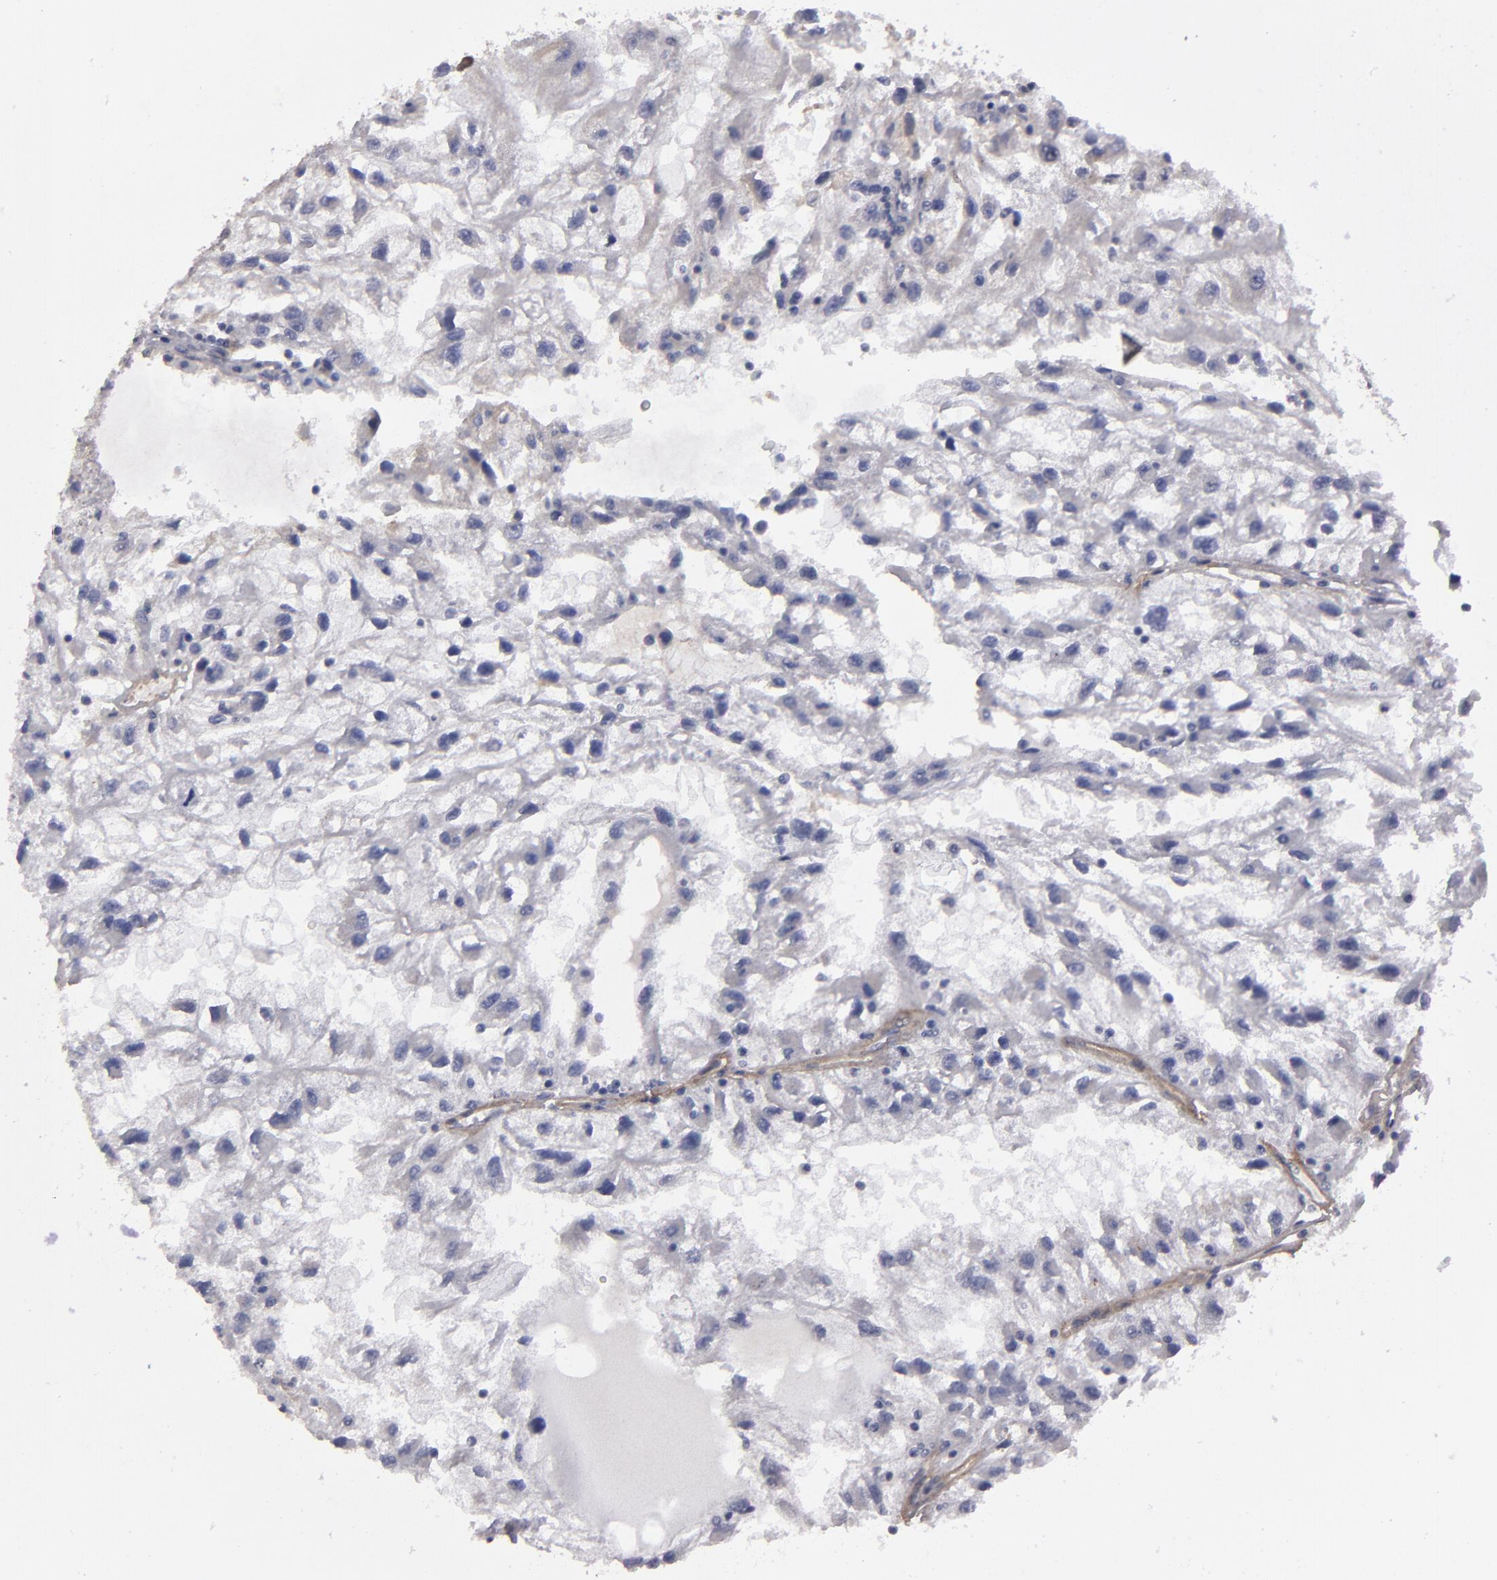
{"staining": {"intensity": "negative", "quantity": "none", "location": "none"}, "tissue": "renal cancer", "cell_type": "Tumor cells", "image_type": "cancer", "snomed": [{"axis": "morphology", "description": "Normal tissue, NOS"}, {"axis": "morphology", "description": "Adenocarcinoma, NOS"}, {"axis": "topography", "description": "Kidney"}], "caption": "The histopathology image reveals no staining of tumor cells in renal cancer. Nuclei are stained in blue.", "gene": "ZNF175", "patient": {"sex": "male", "age": 71}}